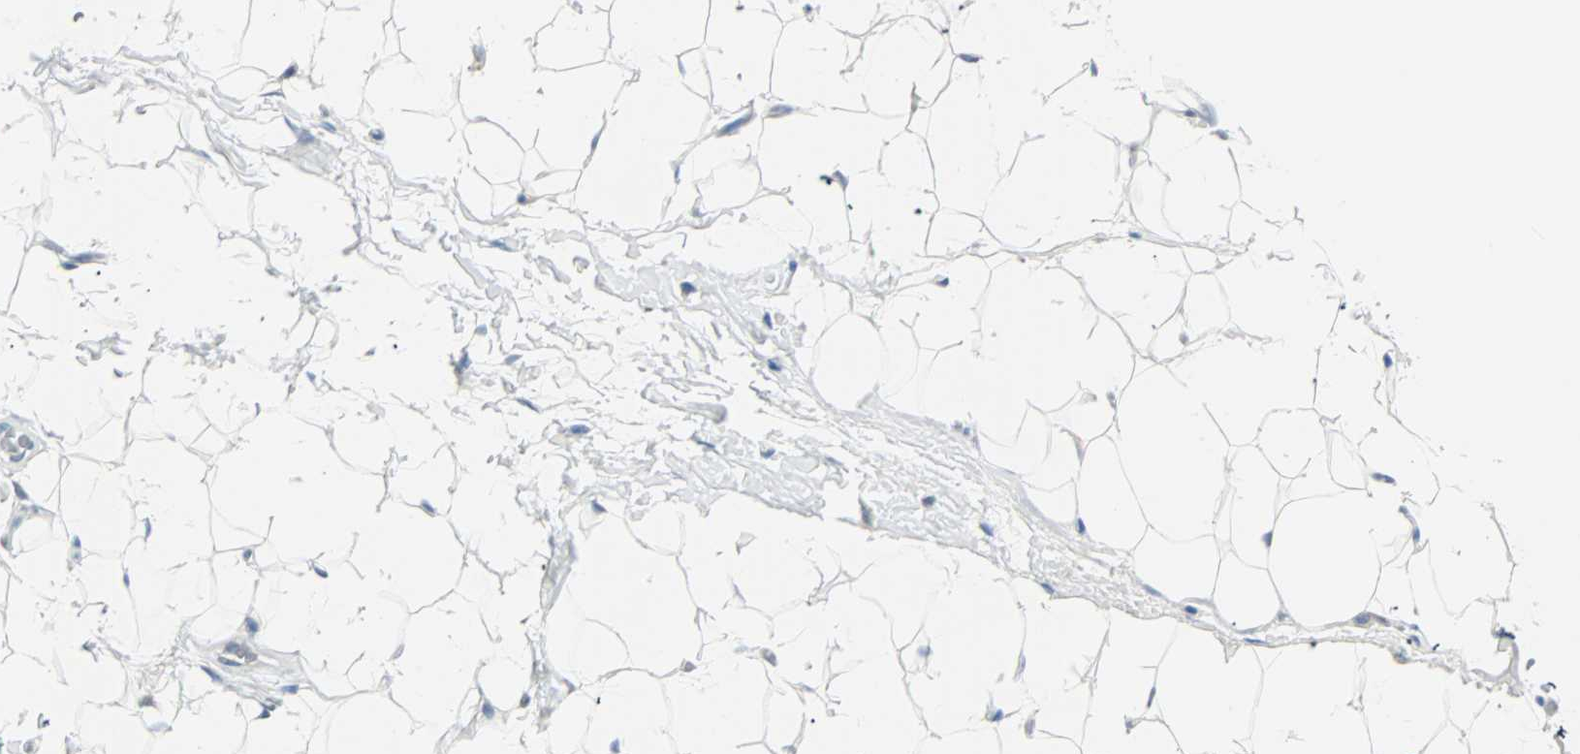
{"staining": {"intensity": "negative", "quantity": "none", "location": "none"}, "tissue": "adipose tissue", "cell_type": "Adipocytes", "image_type": "normal", "snomed": [{"axis": "morphology", "description": "Normal tissue, NOS"}, {"axis": "topography", "description": "Soft tissue"}], "caption": "DAB immunohistochemical staining of normal human adipose tissue reveals no significant staining in adipocytes.", "gene": "SMIM8", "patient": {"sex": "male", "age": 26}}